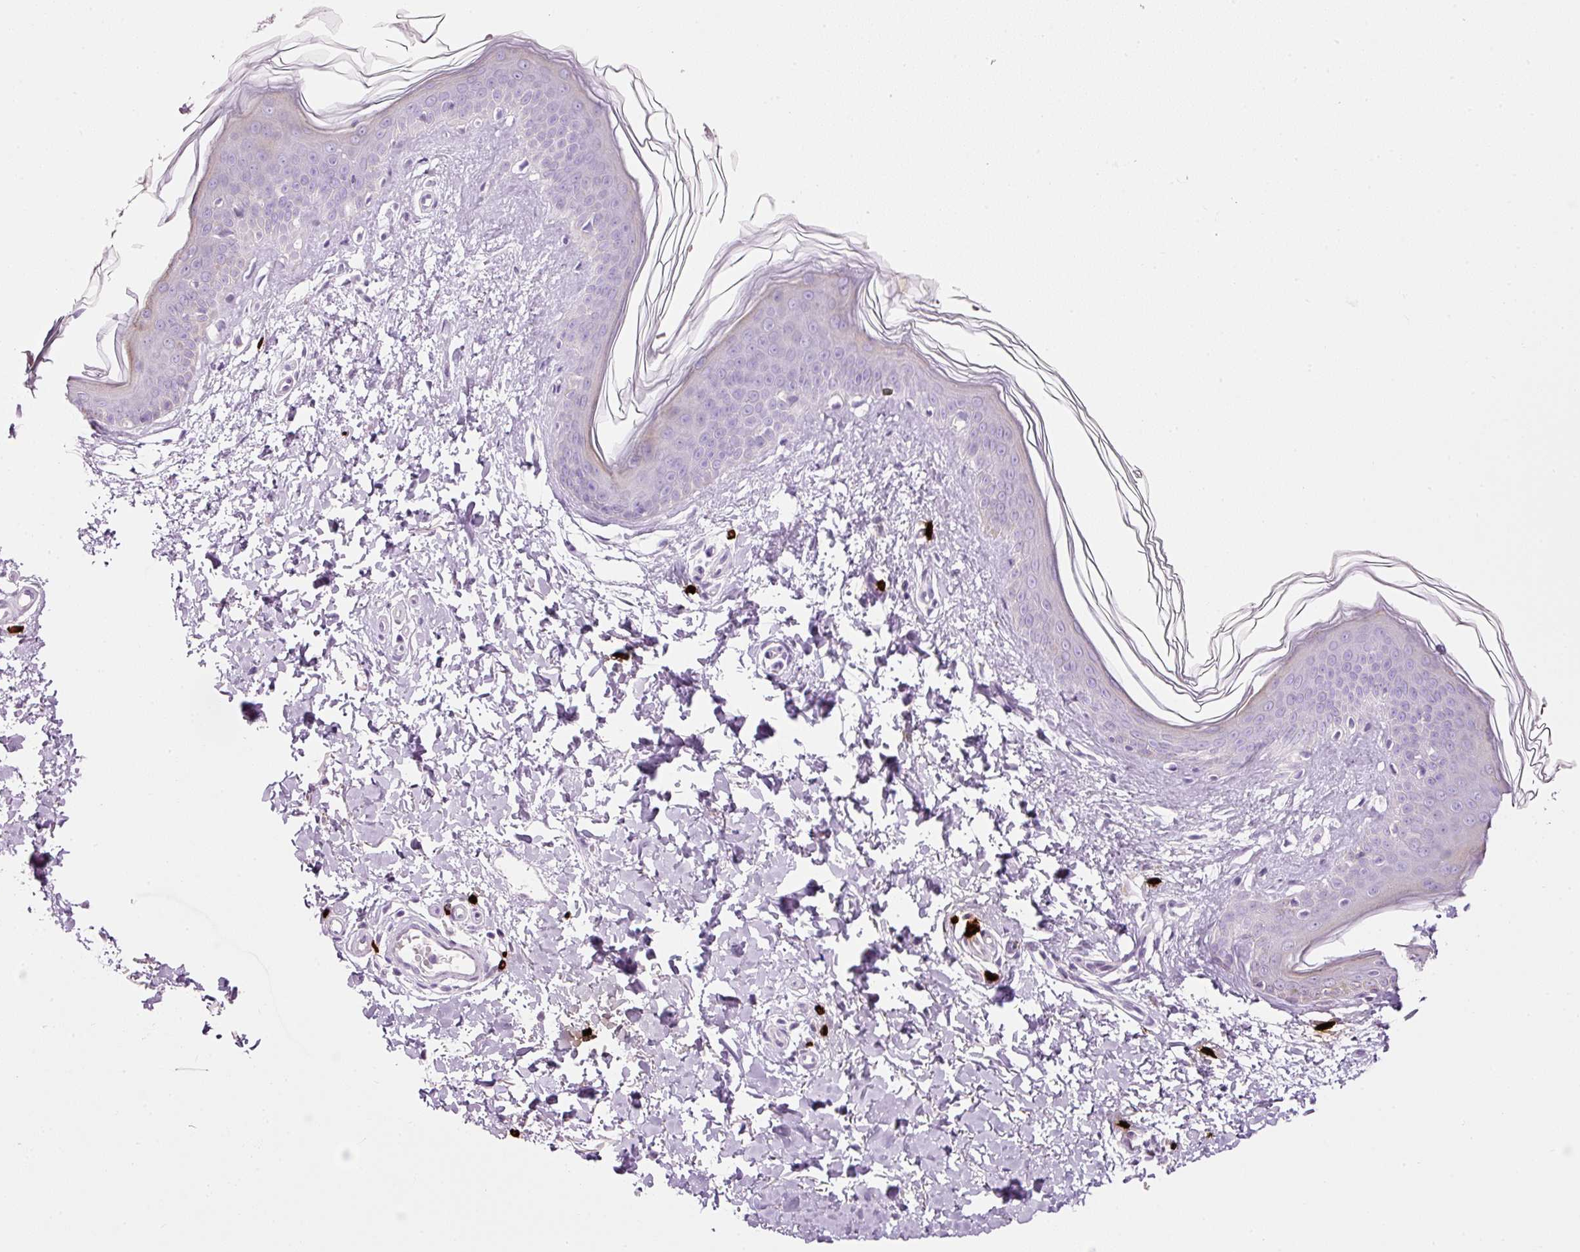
{"staining": {"intensity": "negative", "quantity": "none", "location": "none"}, "tissue": "skin", "cell_type": "Fibroblasts", "image_type": "normal", "snomed": [{"axis": "morphology", "description": "Normal tissue, NOS"}, {"axis": "topography", "description": "Skin"}], "caption": "This is an immunohistochemistry histopathology image of unremarkable skin. There is no staining in fibroblasts.", "gene": "CMA1", "patient": {"sex": "female", "age": 41}}